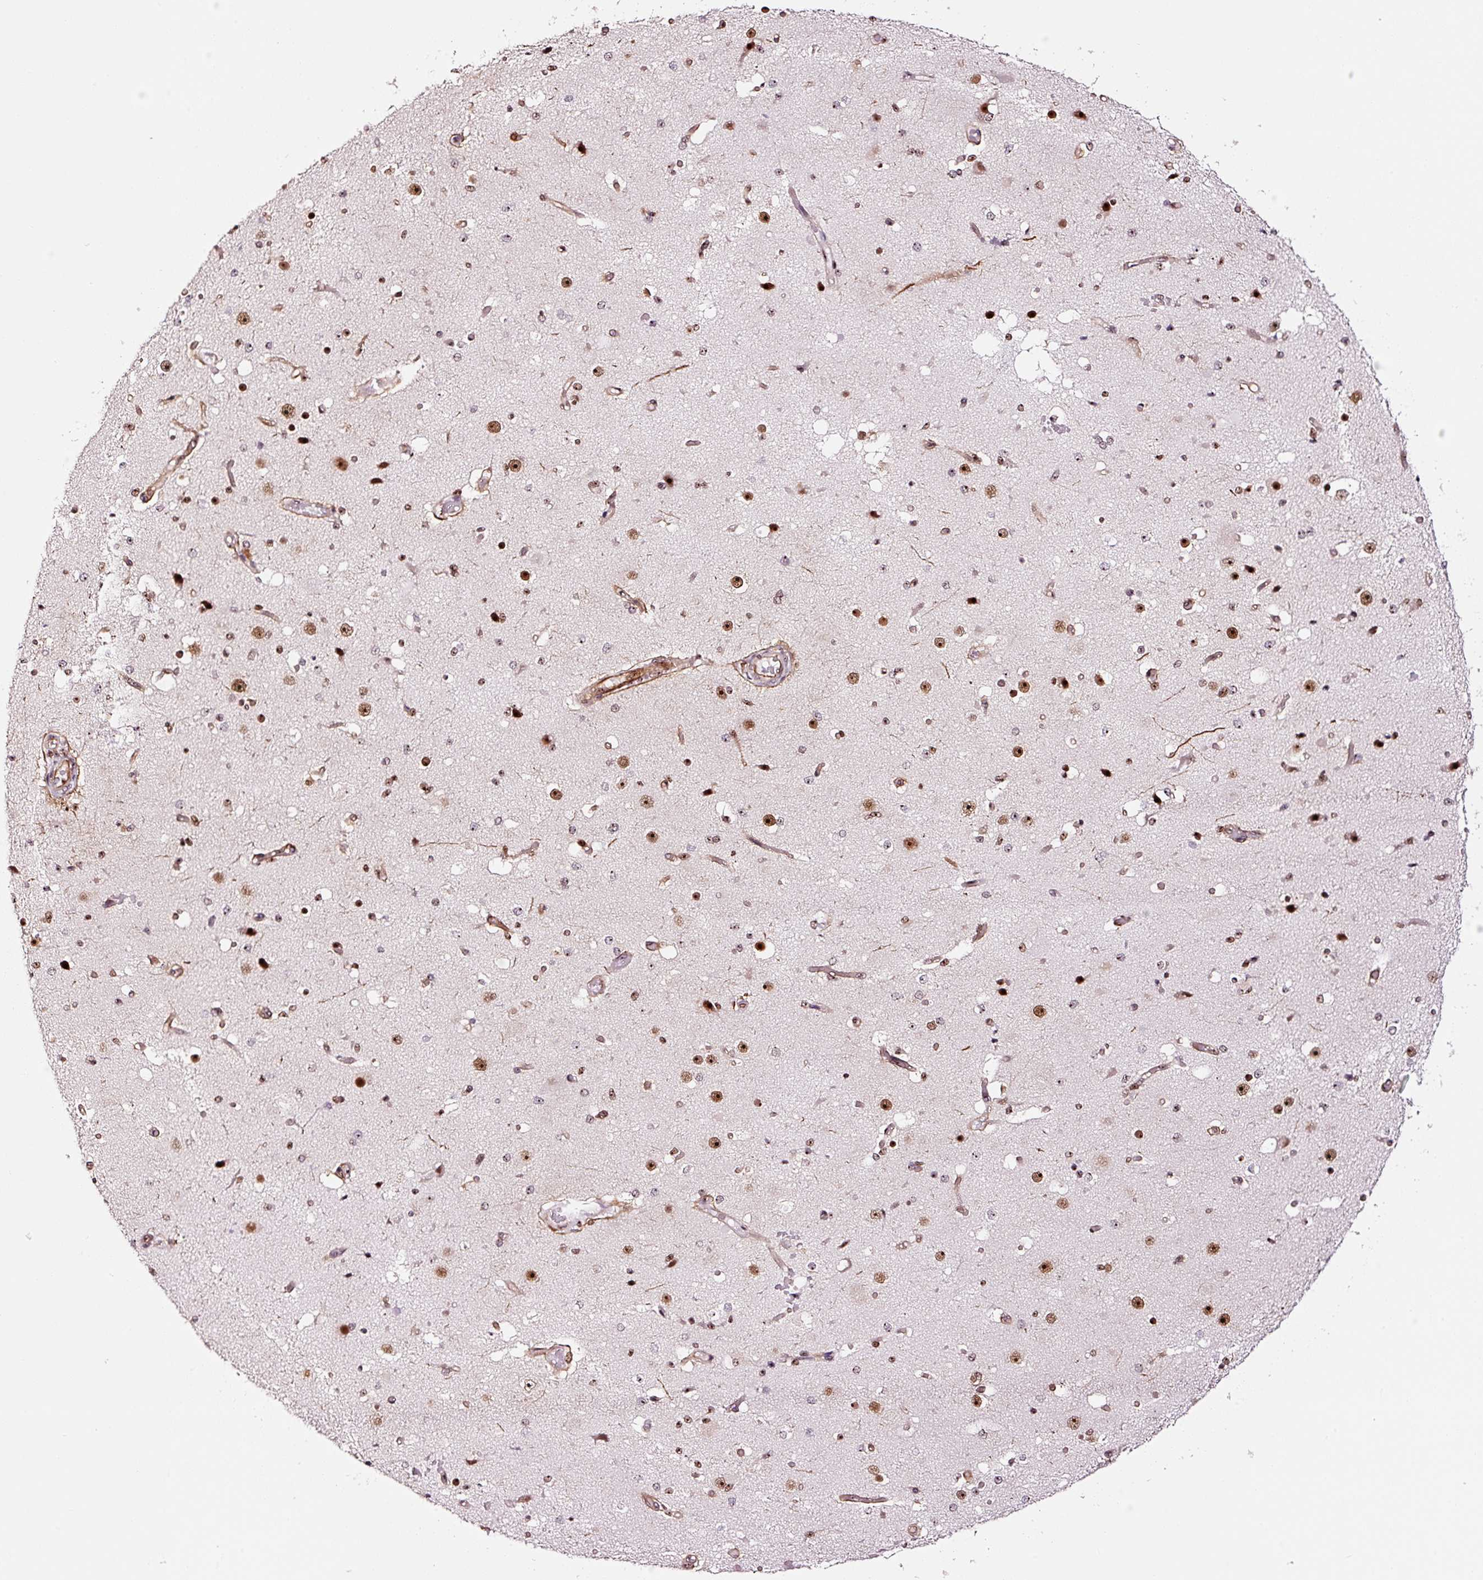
{"staining": {"intensity": "moderate", "quantity": ">75%", "location": "cytoplasmic/membranous,nuclear"}, "tissue": "cerebral cortex", "cell_type": "Endothelial cells", "image_type": "normal", "snomed": [{"axis": "morphology", "description": "Normal tissue, NOS"}, {"axis": "morphology", "description": "Inflammation, NOS"}, {"axis": "topography", "description": "Cerebral cortex"}], "caption": "Immunohistochemical staining of benign cerebral cortex shows medium levels of moderate cytoplasmic/membranous,nuclear expression in approximately >75% of endothelial cells.", "gene": "GNL3", "patient": {"sex": "male", "age": 6}}